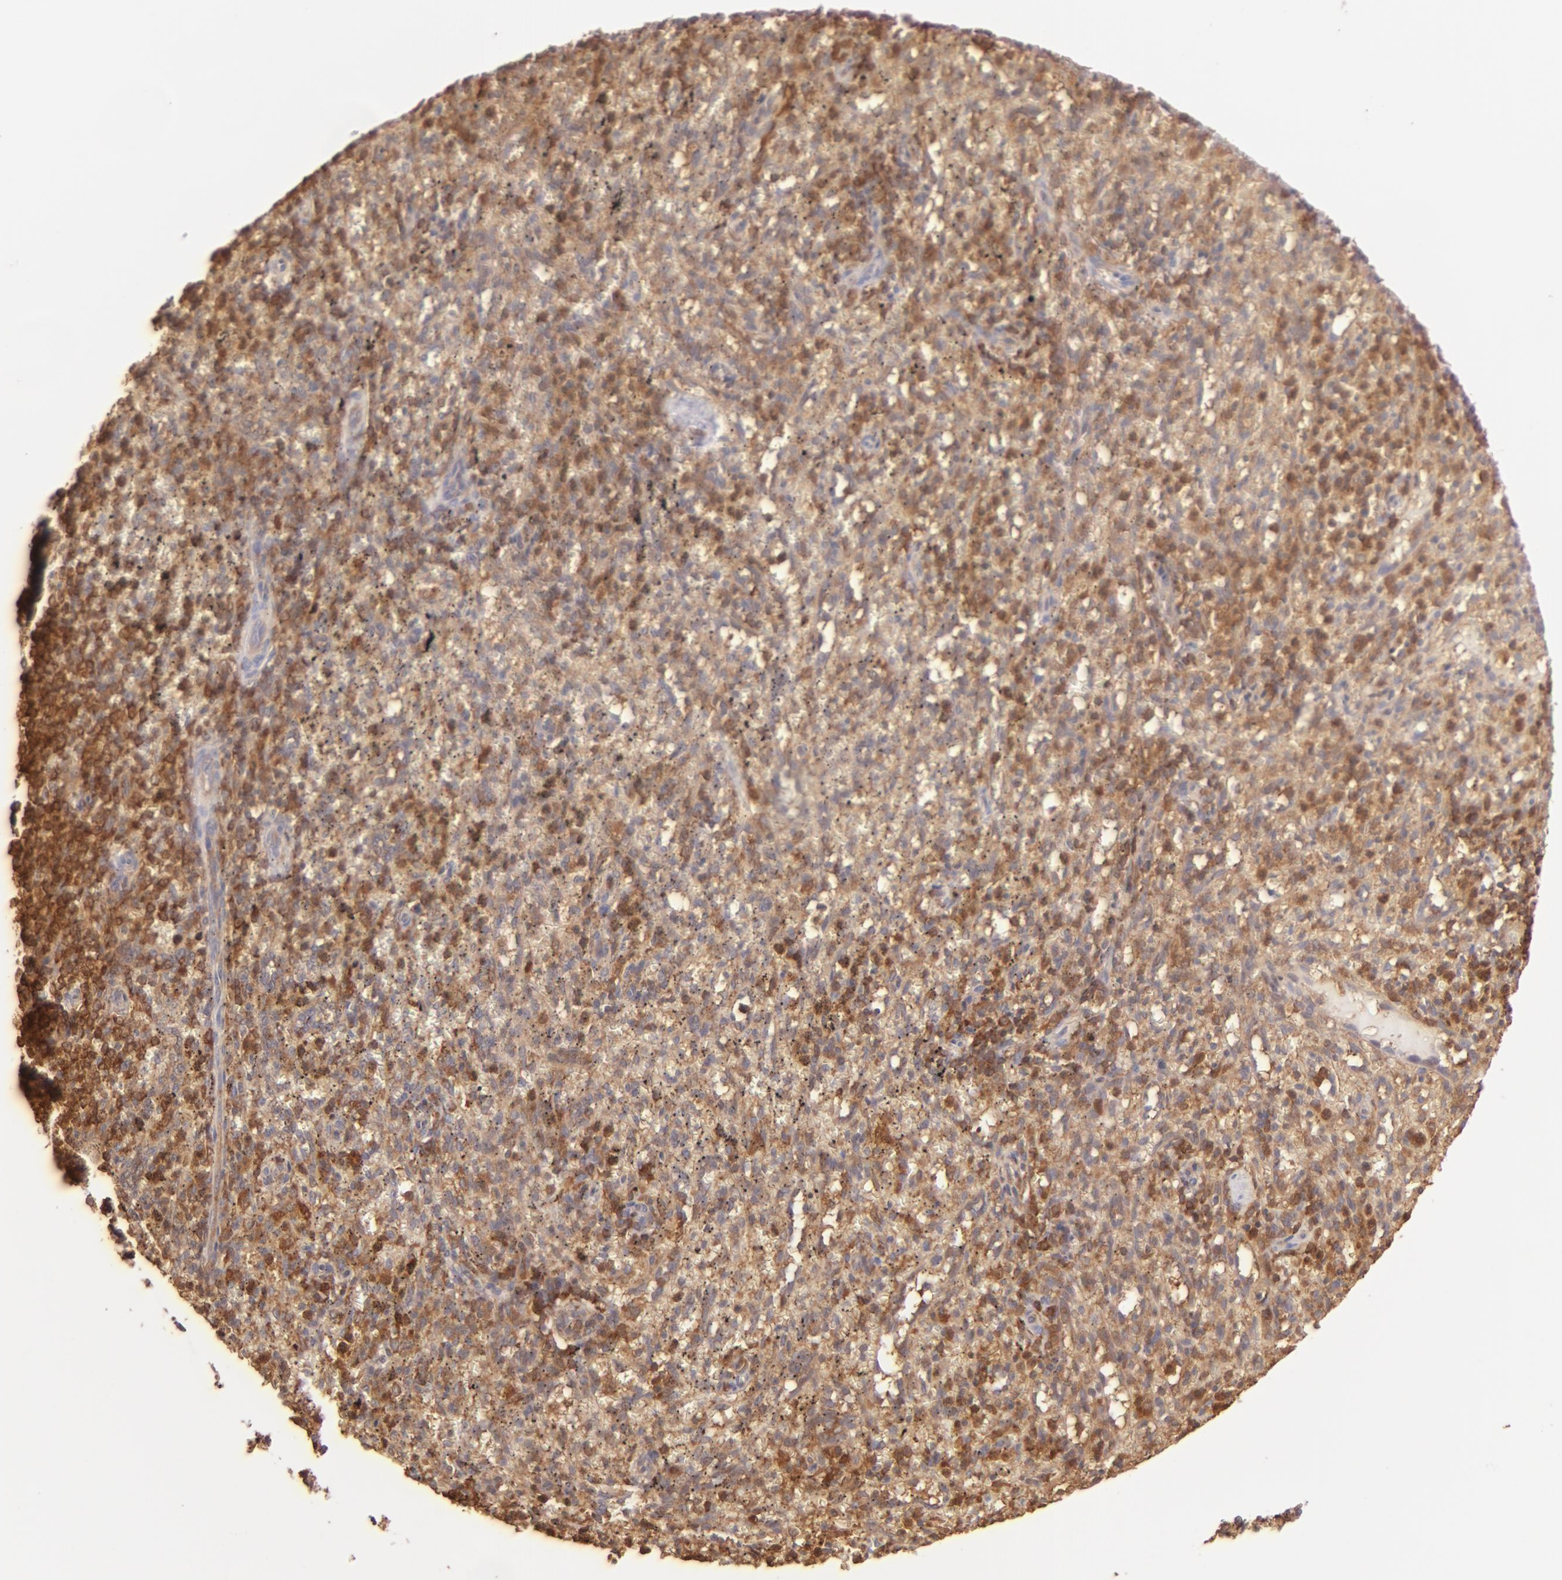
{"staining": {"intensity": "strong", "quantity": "25%-75%", "location": "cytoplasmic/membranous"}, "tissue": "spleen", "cell_type": "Cells in red pulp", "image_type": "normal", "snomed": [{"axis": "morphology", "description": "Normal tissue, NOS"}, {"axis": "topography", "description": "Spleen"}], "caption": "DAB immunohistochemical staining of normal human spleen shows strong cytoplasmic/membranous protein staining in about 25%-75% of cells in red pulp. The staining was performed using DAB (3,3'-diaminobenzidine), with brown indicating positive protein expression. Nuclei are stained blue with hematoxylin.", "gene": "BTK", "patient": {"sex": "female", "age": 10}}